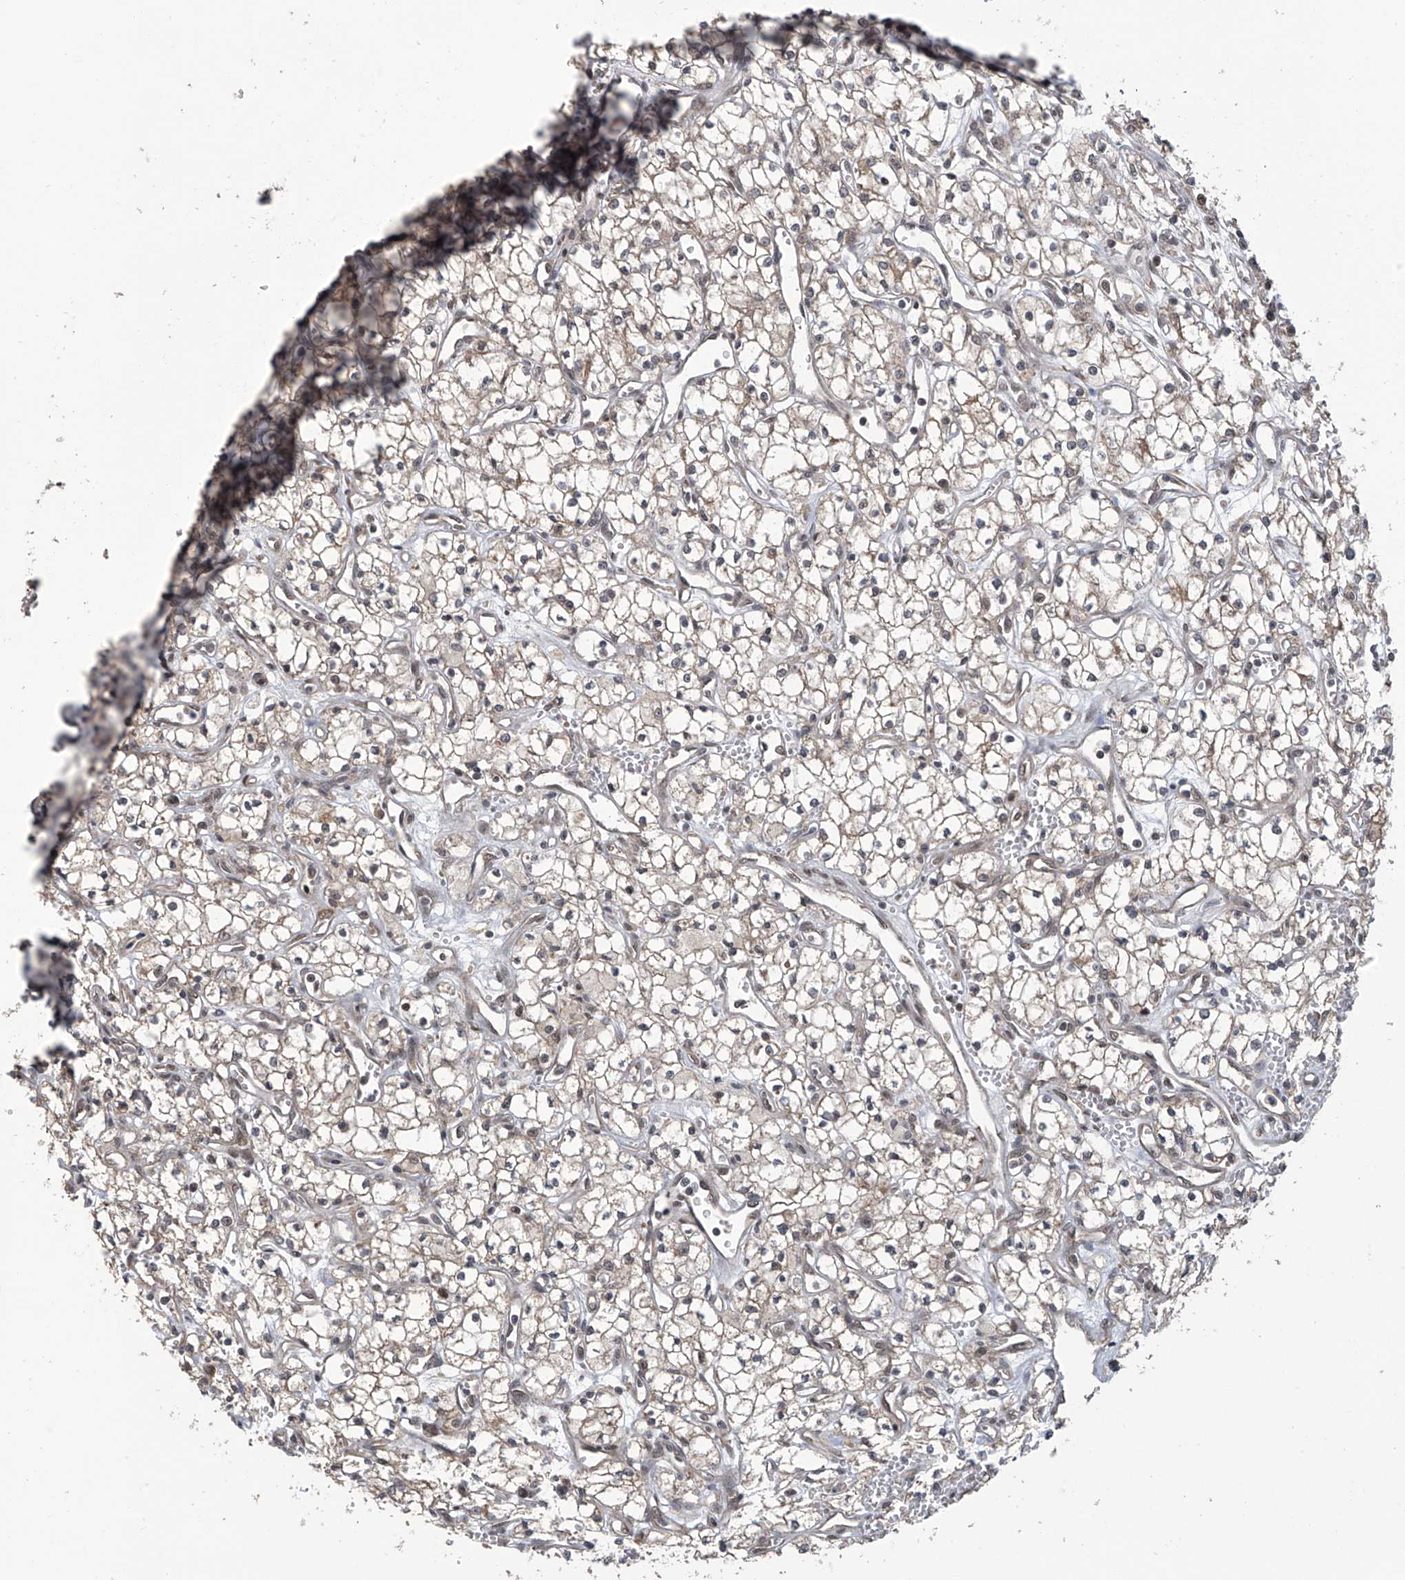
{"staining": {"intensity": "weak", "quantity": ">75%", "location": "cytoplasmic/membranous"}, "tissue": "renal cancer", "cell_type": "Tumor cells", "image_type": "cancer", "snomed": [{"axis": "morphology", "description": "Adenocarcinoma, NOS"}, {"axis": "topography", "description": "Kidney"}], "caption": "IHC micrograph of neoplastic tissue: human renal adenocarcinoma stained using immunohistochemistry demonstrates low levels of weak protein expression localized specifically in the cytoplasmic/membranous of tumor cells, appearing as a cytoplasmic/membranous brown color.", "gene": "ABHD13", "patient": {"sex": "male", "age": 59}}